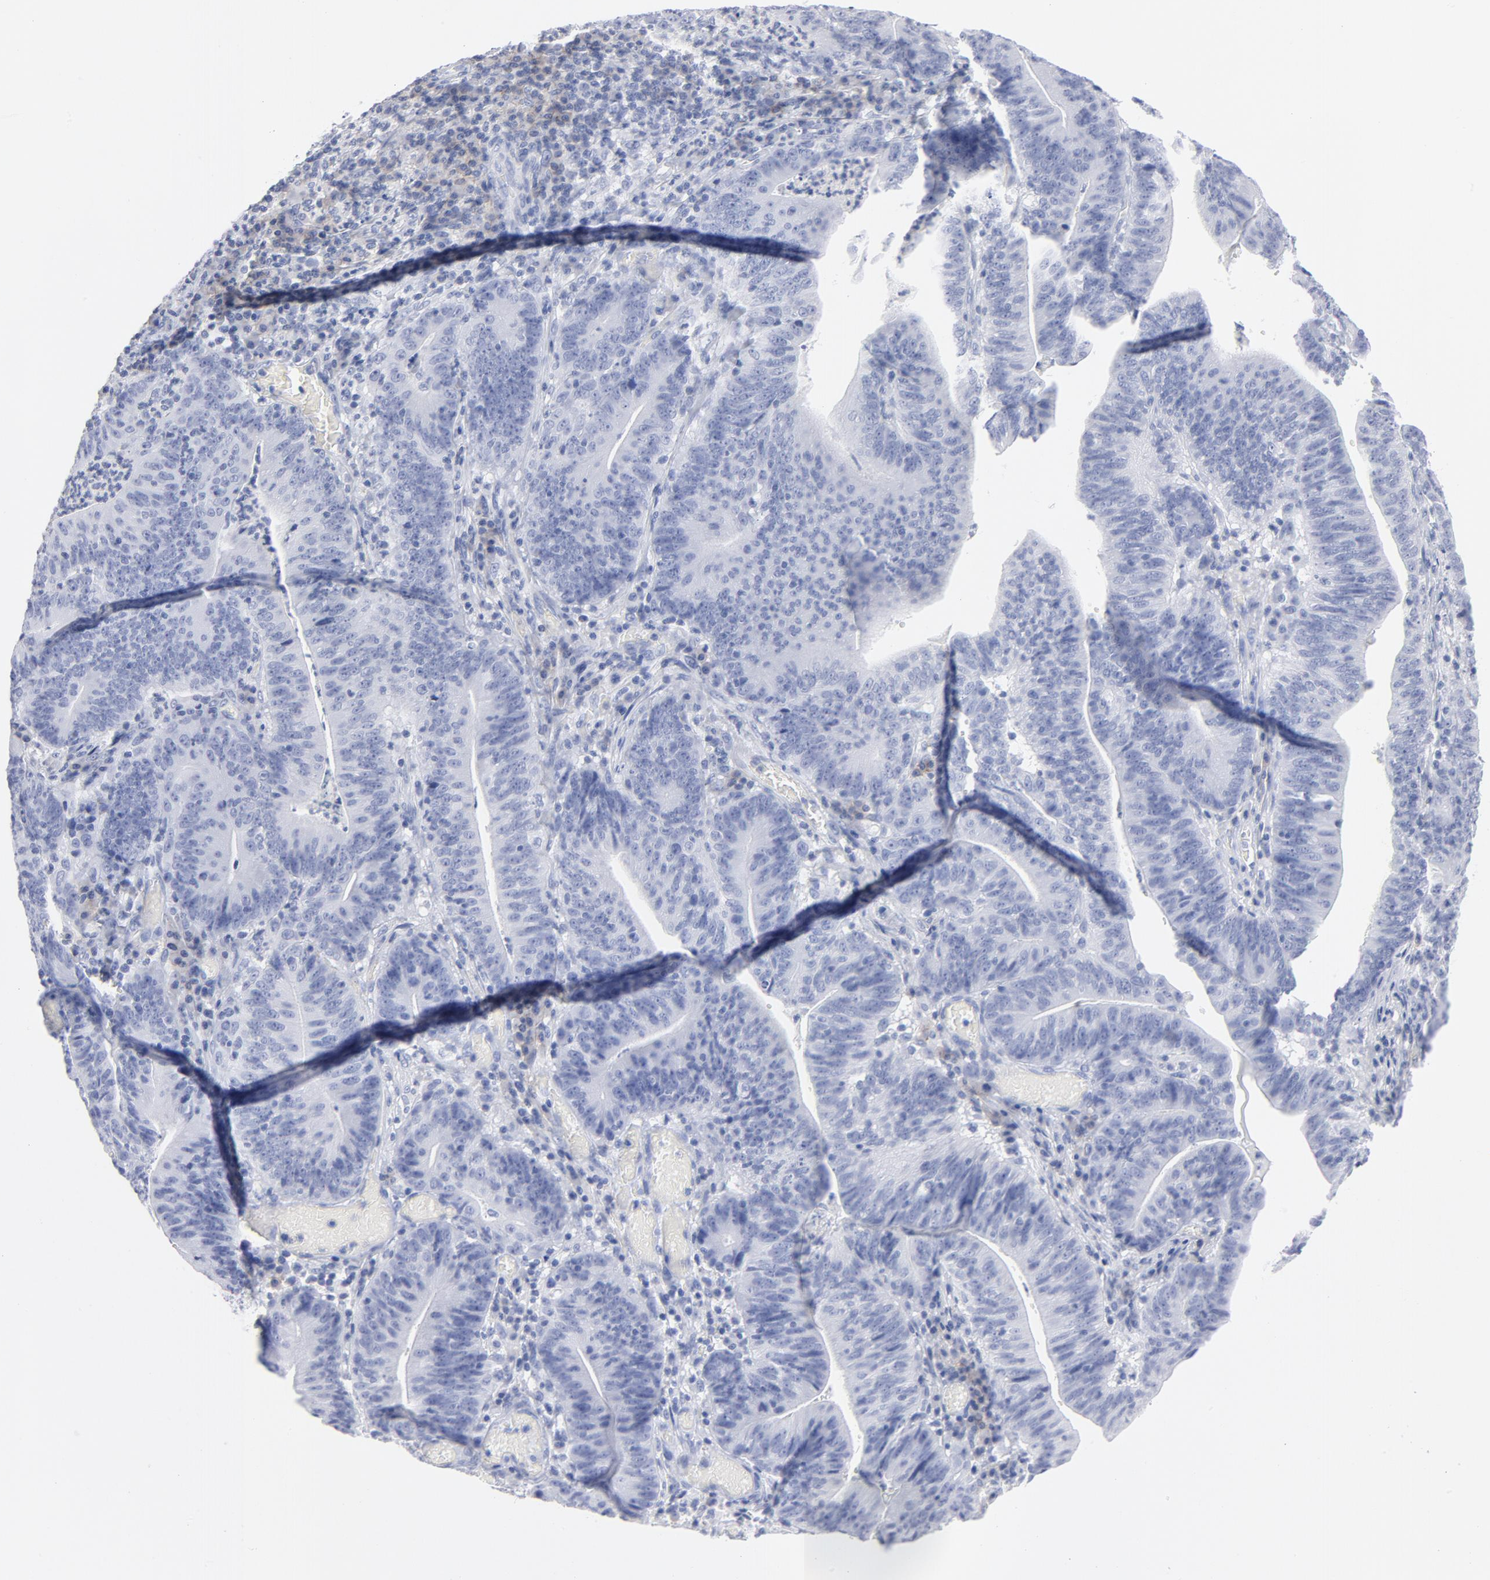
{"staining": {"intensity": "negative", "quantity": "none", "location": "none"}, "tissue": "stomach cancer", "cell_type": "Tumor cells", "image_type": "cancer", "snomed": [{"axis": "morphology", "description": "Adenocarcinoma, NOS"}, {"axis": "topography", "description": "Stomach, lower"}], "caption": "High magnification brightfield microscopy of stomach cancer stained with DAB (brown) and counterstained with hematoxylin (blue): tumor cells show no significant expression. (DAB (3,3'-diaminobenzidine) immunohistochemistry (IHC) visualized using brightfield microscopy, high magnification).", "gene": "P2RY8", "patient": {"sex": "female", "age": 86}}